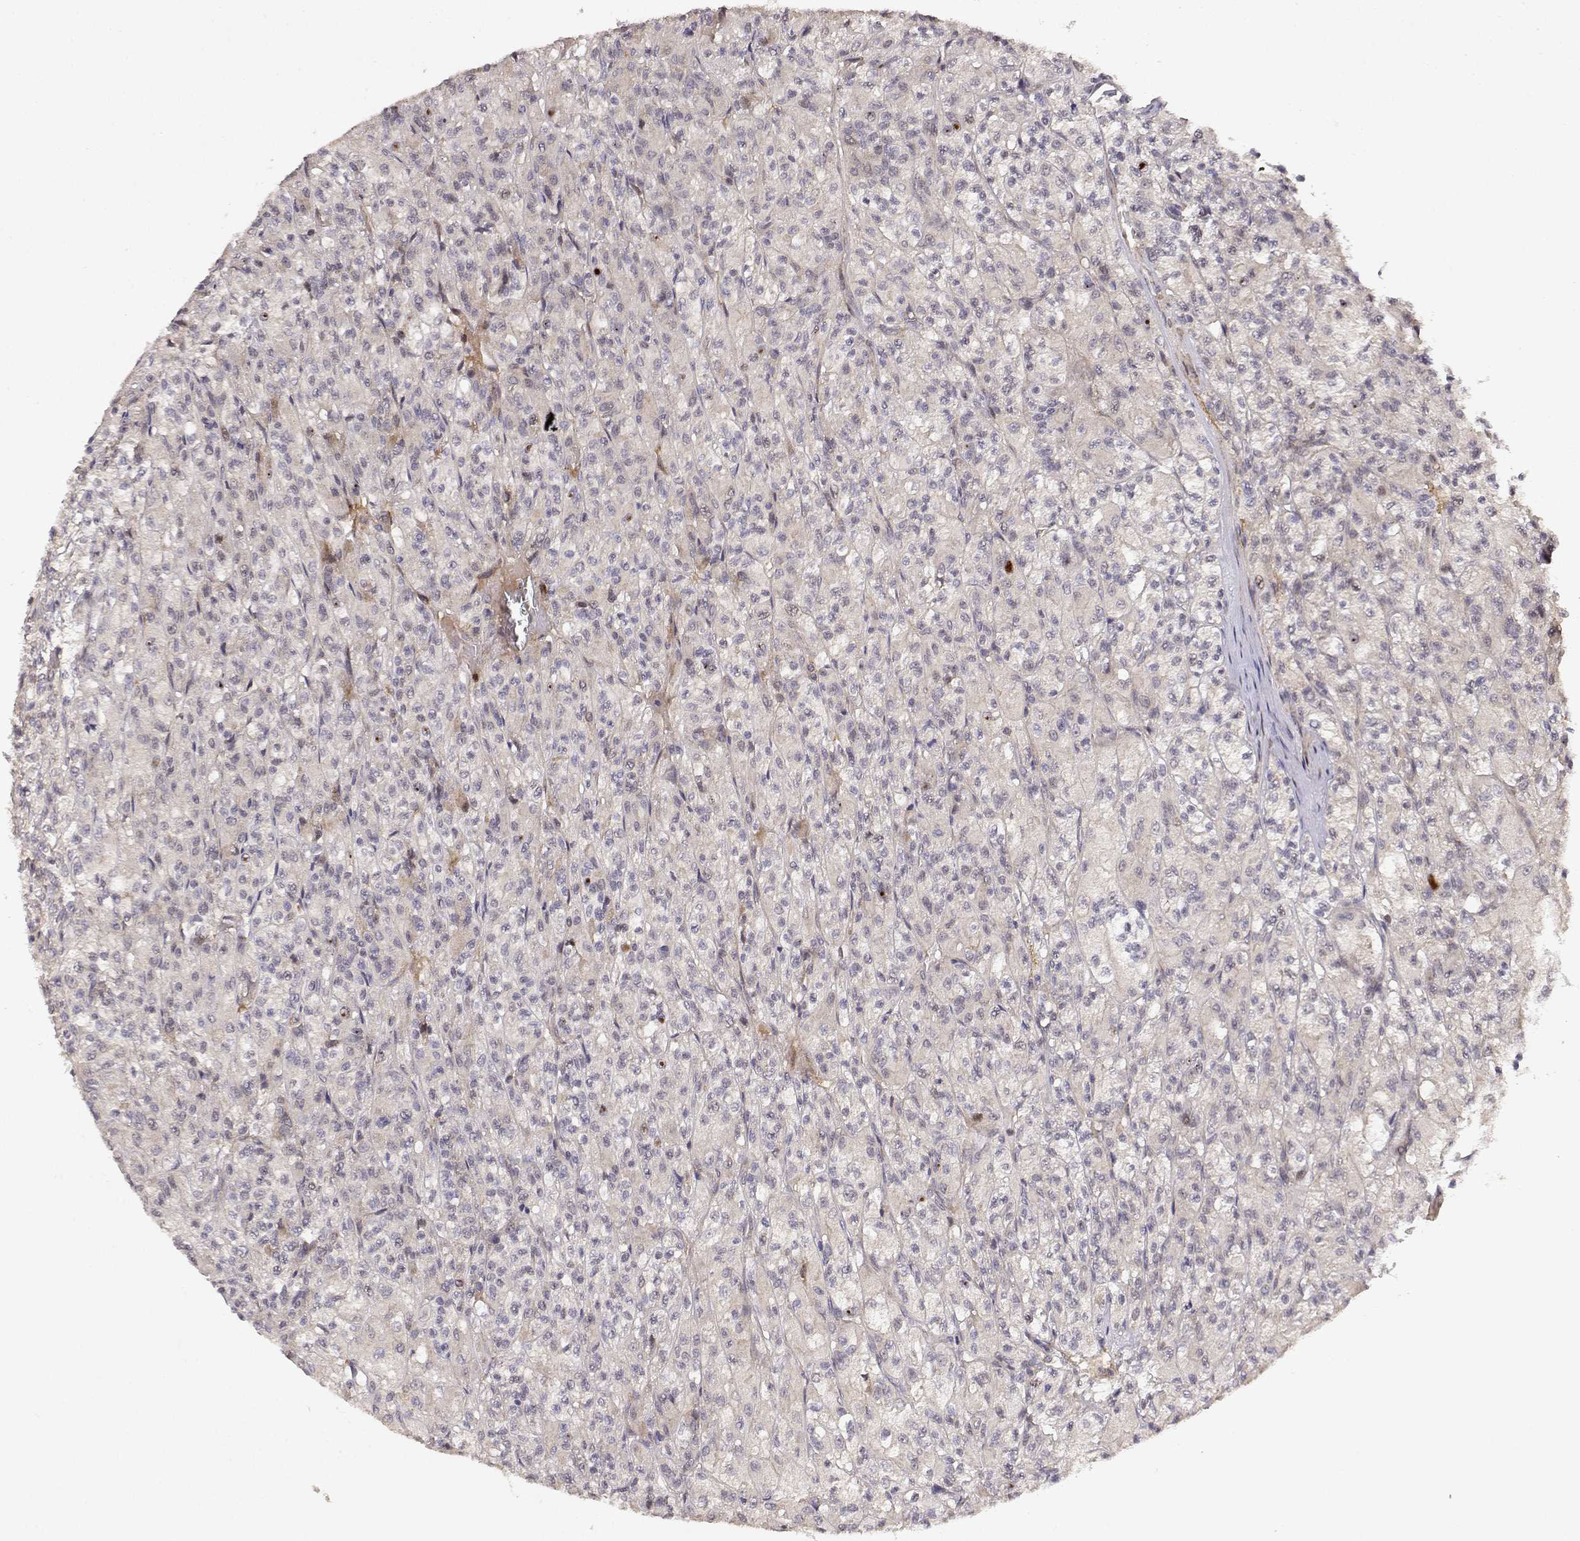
{"staining": {"intensity": "weak", "quantity": ">75%", "location": "cytoplasmic/membranous"}, "tissue": "renal cancer", "cell_type": "Tumor cells", "image_type": "cancer", "snomed": [{"axis": "morphology", "description": "Adenocarcinoma, NOS"}, {"axis": "topography", "description": "Kidney"}], "caption": "Weak cytoplasmic/membranous staining is identified in about >75% of tumor cells in renal adenocarcinoma.", "gene": "PICK1", "patient": {"sex": "female", "age": 70}}